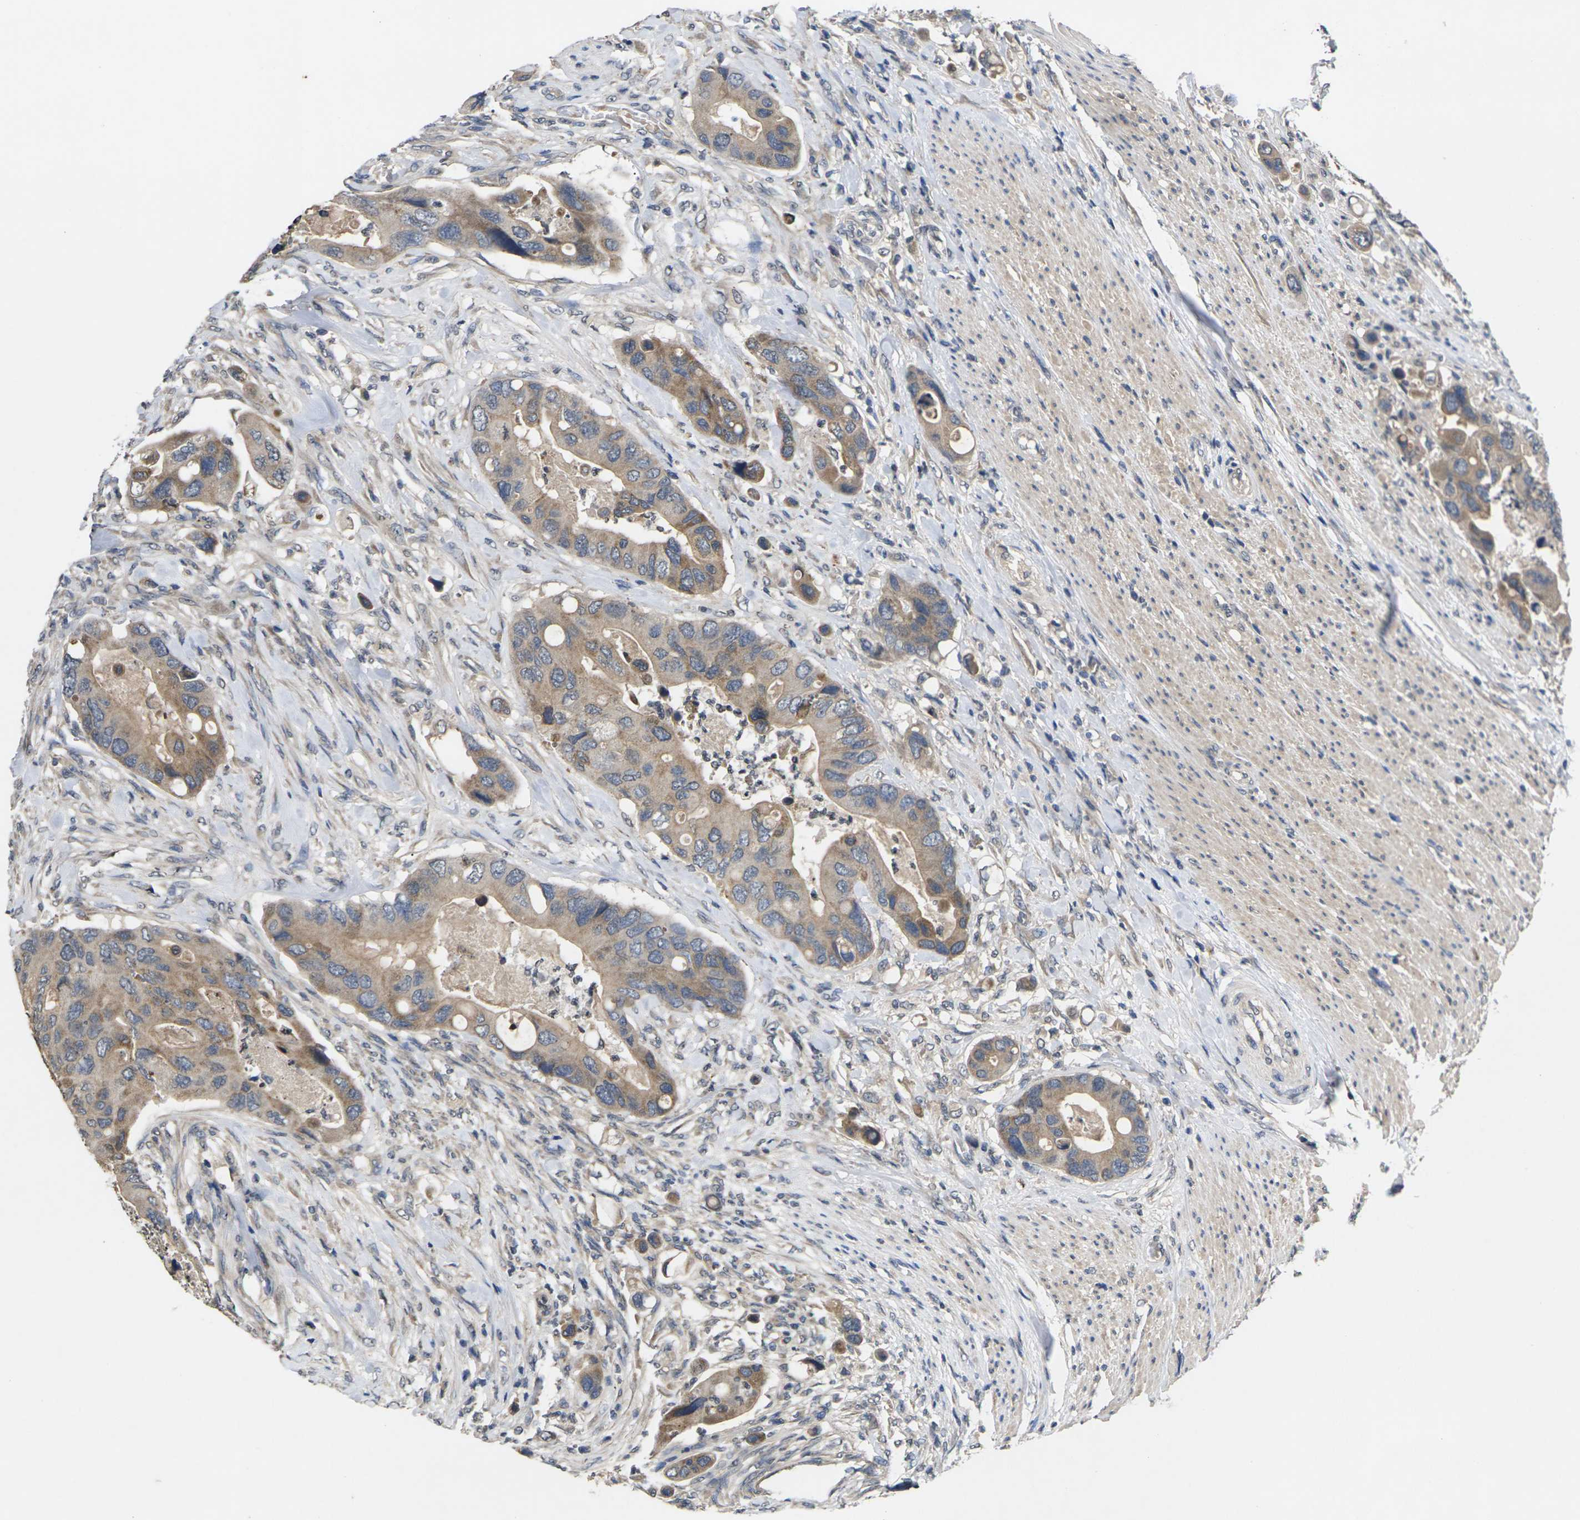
{"staining": {"intensity": "weak", "quantity": ">75%", "location": "cytoplasmic/membranous"}, "tissue": "colorectal cancer", "cell_type": "Tumor cells", "image_type": "cancer", "snomed": [{"axis": "morphology", "description": "Adenocarcinoma, NOS"}, {"axis": "topography", "description": "Rectum"}], "caption": "There is low levels of weak cytoplasmic/membranous expression in tumor cells of colorectal cancer (adenocarcinoma), as demonstrated by immunohistochemical staining (brown color).", "gene": "SLC2A2", "patient": {"sex": "female", "age": 57}}